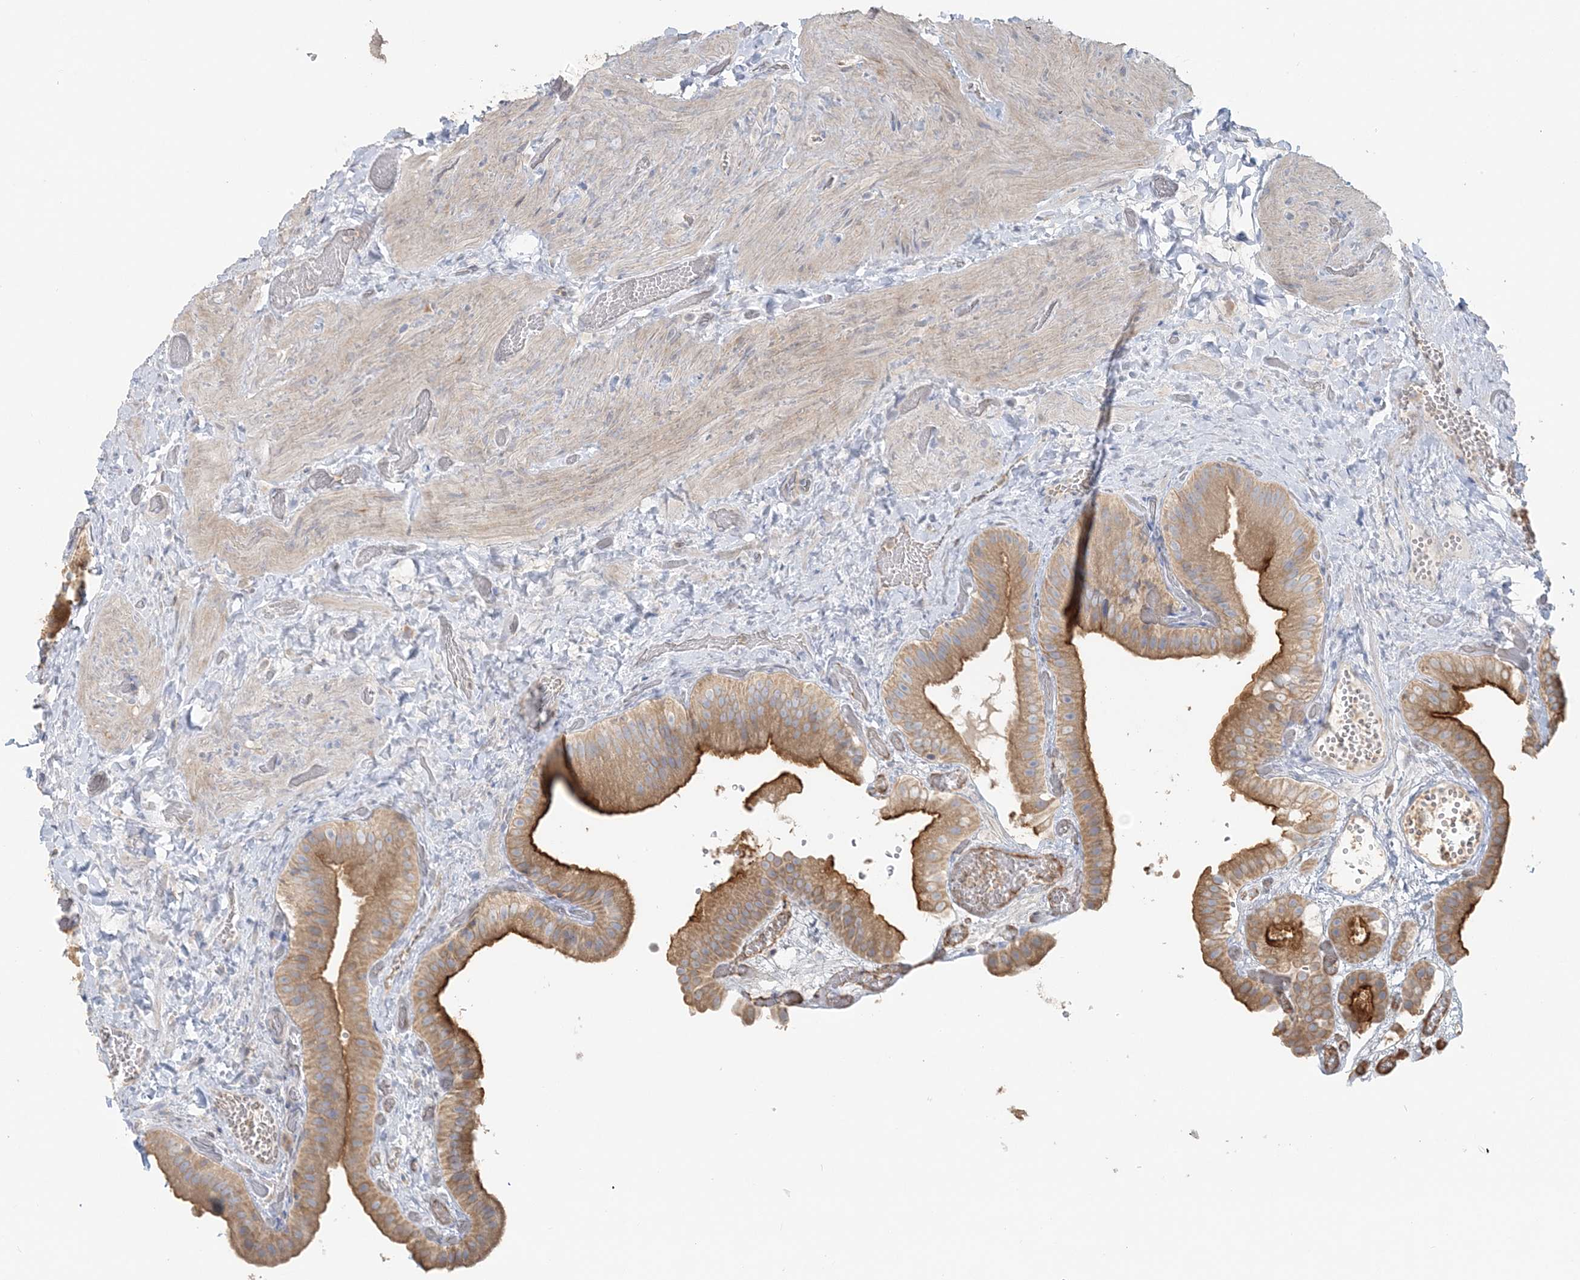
{"staining": {"intensity": "strong", "quantity": ">75%", "location": "cytoplasmic/membranous"}, "tissue": "gallbladder", "cell_type": "Glandular cells", "image_type": "normal", "snomed": [{"axis": "morphology", "description": "Normal tissue, NOS"}, {"axis": "topography", "description": "Gallbladder"}], "caption": "High-power microscopy captured an immunohistochemistry (IHC) histopathology image of normal gallbladder, revealing strong cytoplasmic/membranous positivity in approximately >75% of glandular cells. Using DAB (3,3'-diaminobenzidine) (brown) and hematoxylin (blue) stains, captured at high magnification using brightfield microscopy.", "gene": "TBC1D5", "patient": {"sex": "female", "age": 64}}